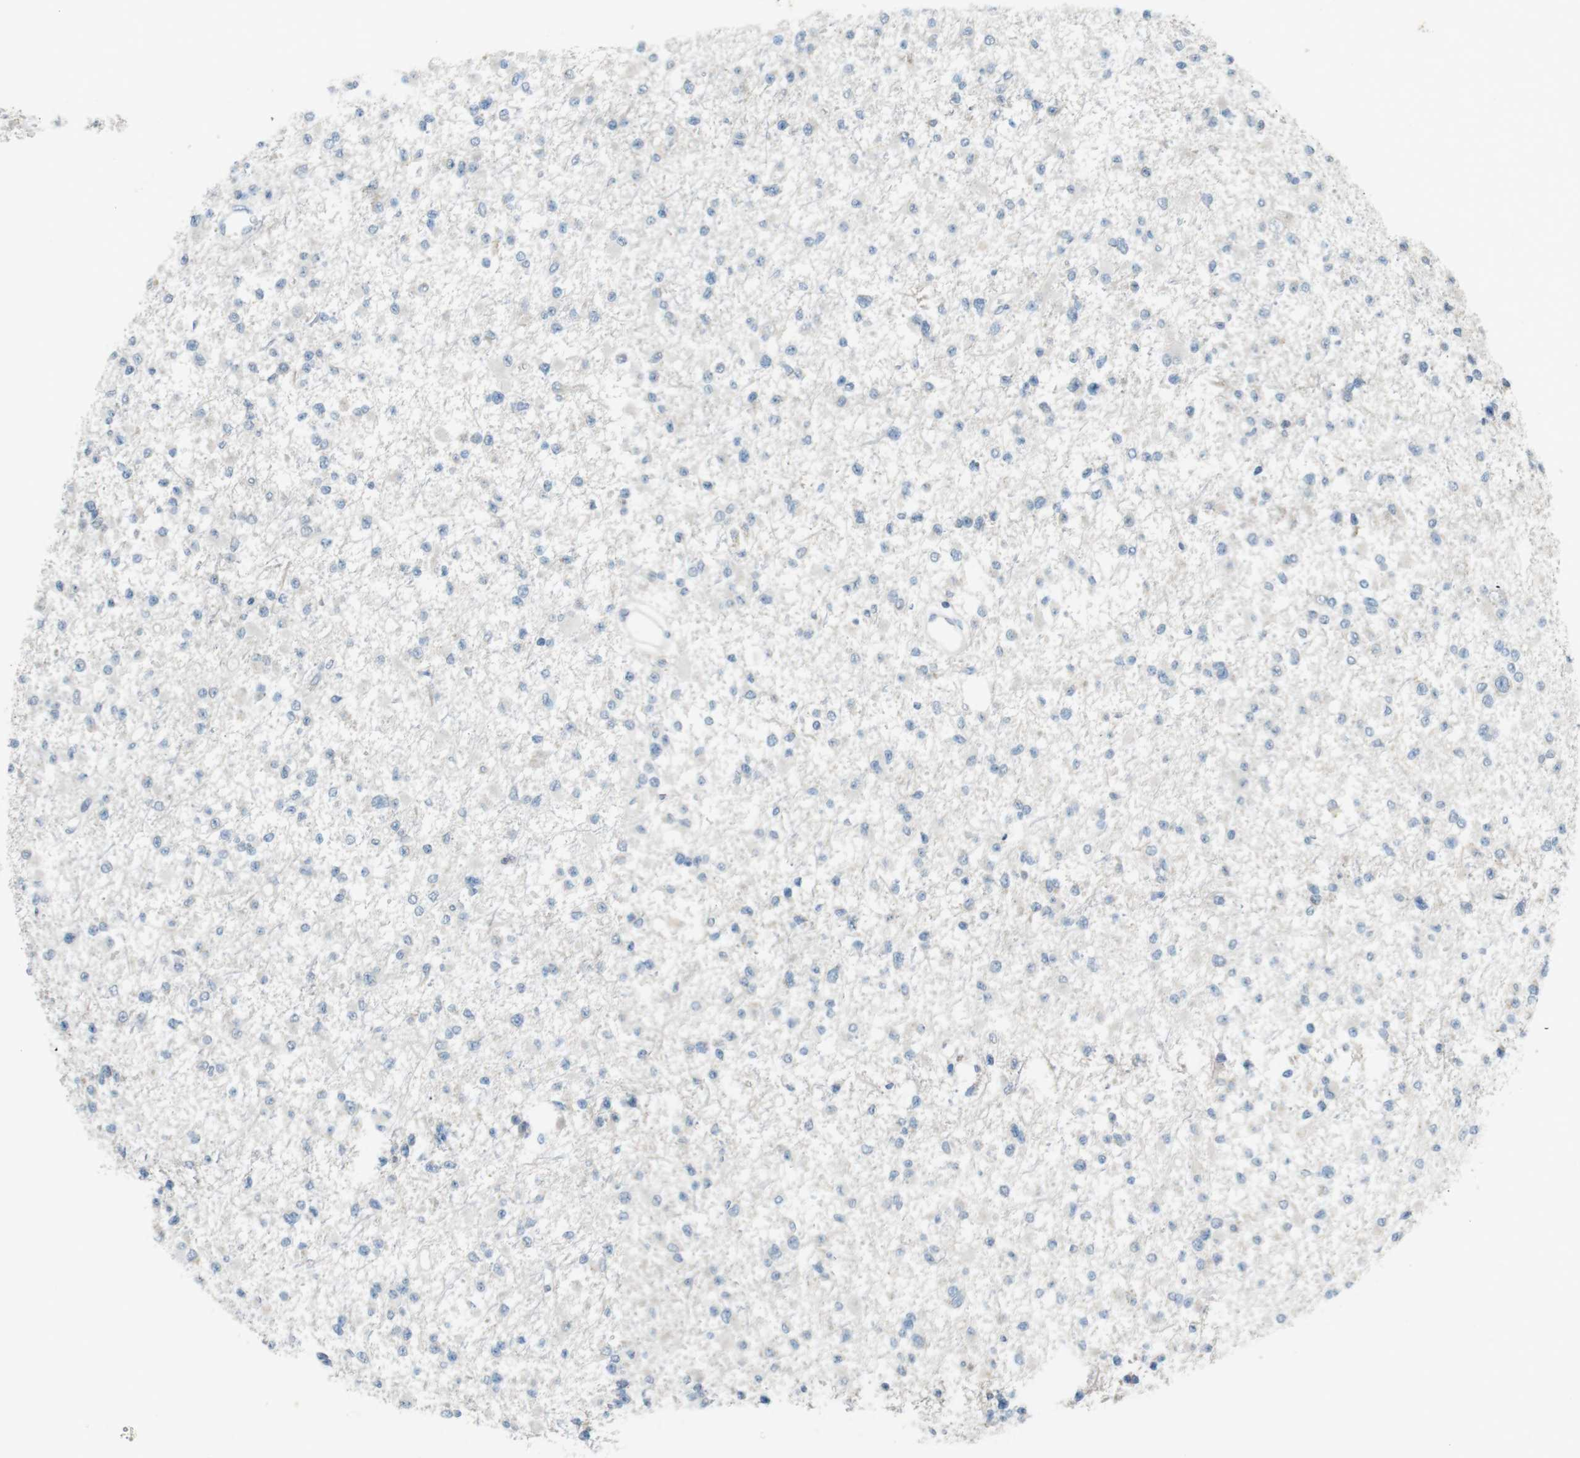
{"staining": {"intensity": "negative", "quantity": "none", "location": "none"}, "tissue": "glioma", "cell_type": "Tumor cells", "image_type": "cancer", "snomed": [{"axis": "morphology", "description": "Glioma, malignant, Low grade"}, {"axis": "topography", "description": "Brain"}], "caption": "The IHC photomicrograph has no significant staining in tumor cells of malignant glioma (low-grade) tissue. Brightfield microscopy of IHC stained with DAB (3,3'-diaminobenzidine) (brown) and hematoxylin (blue), captured at high magnification.", "gene": "MUC5B", "patient": {"sex": "female", "age": 22}}